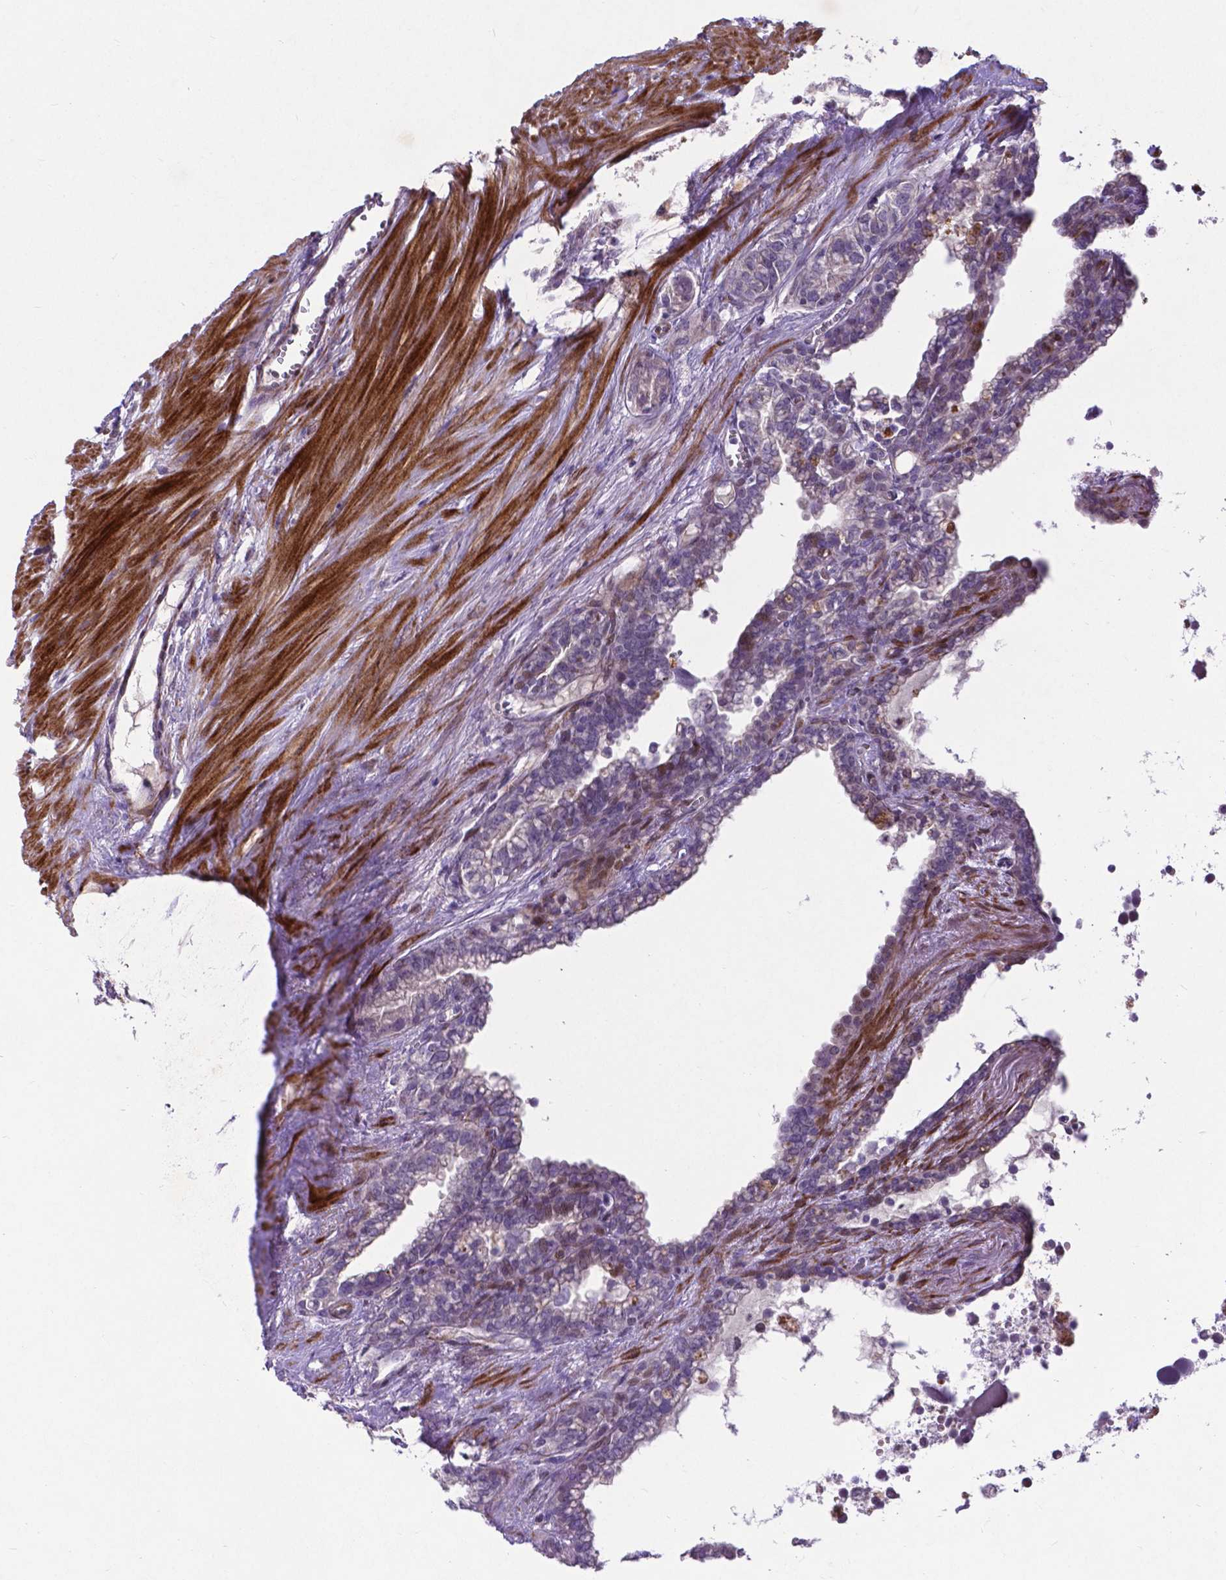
{"staining": {"intensity": "negative", "quantity": "none", "location": "none"}, "tissue": "seminal vesicle", "cell_type": "Glandular cells", "image_type": "normal", "snomed": [{"axis": "morphology", "description": "Normal tissue, NOS"}, {"axis": "morphology", "description": "Urothelial carcinoma, NOS"}, {"axis": "topography", "description": "Urinary bladder"}, {"axis": "topography", "description": "Seminal veicle"}], "caption": "This is a image of immunohistochemistry (IHC) staining of unremarkable seminal vesicle, which shows no expression in glandular cells.", "gene": "PFKFB4", "patient": {"sex": "male", "age": 76}}